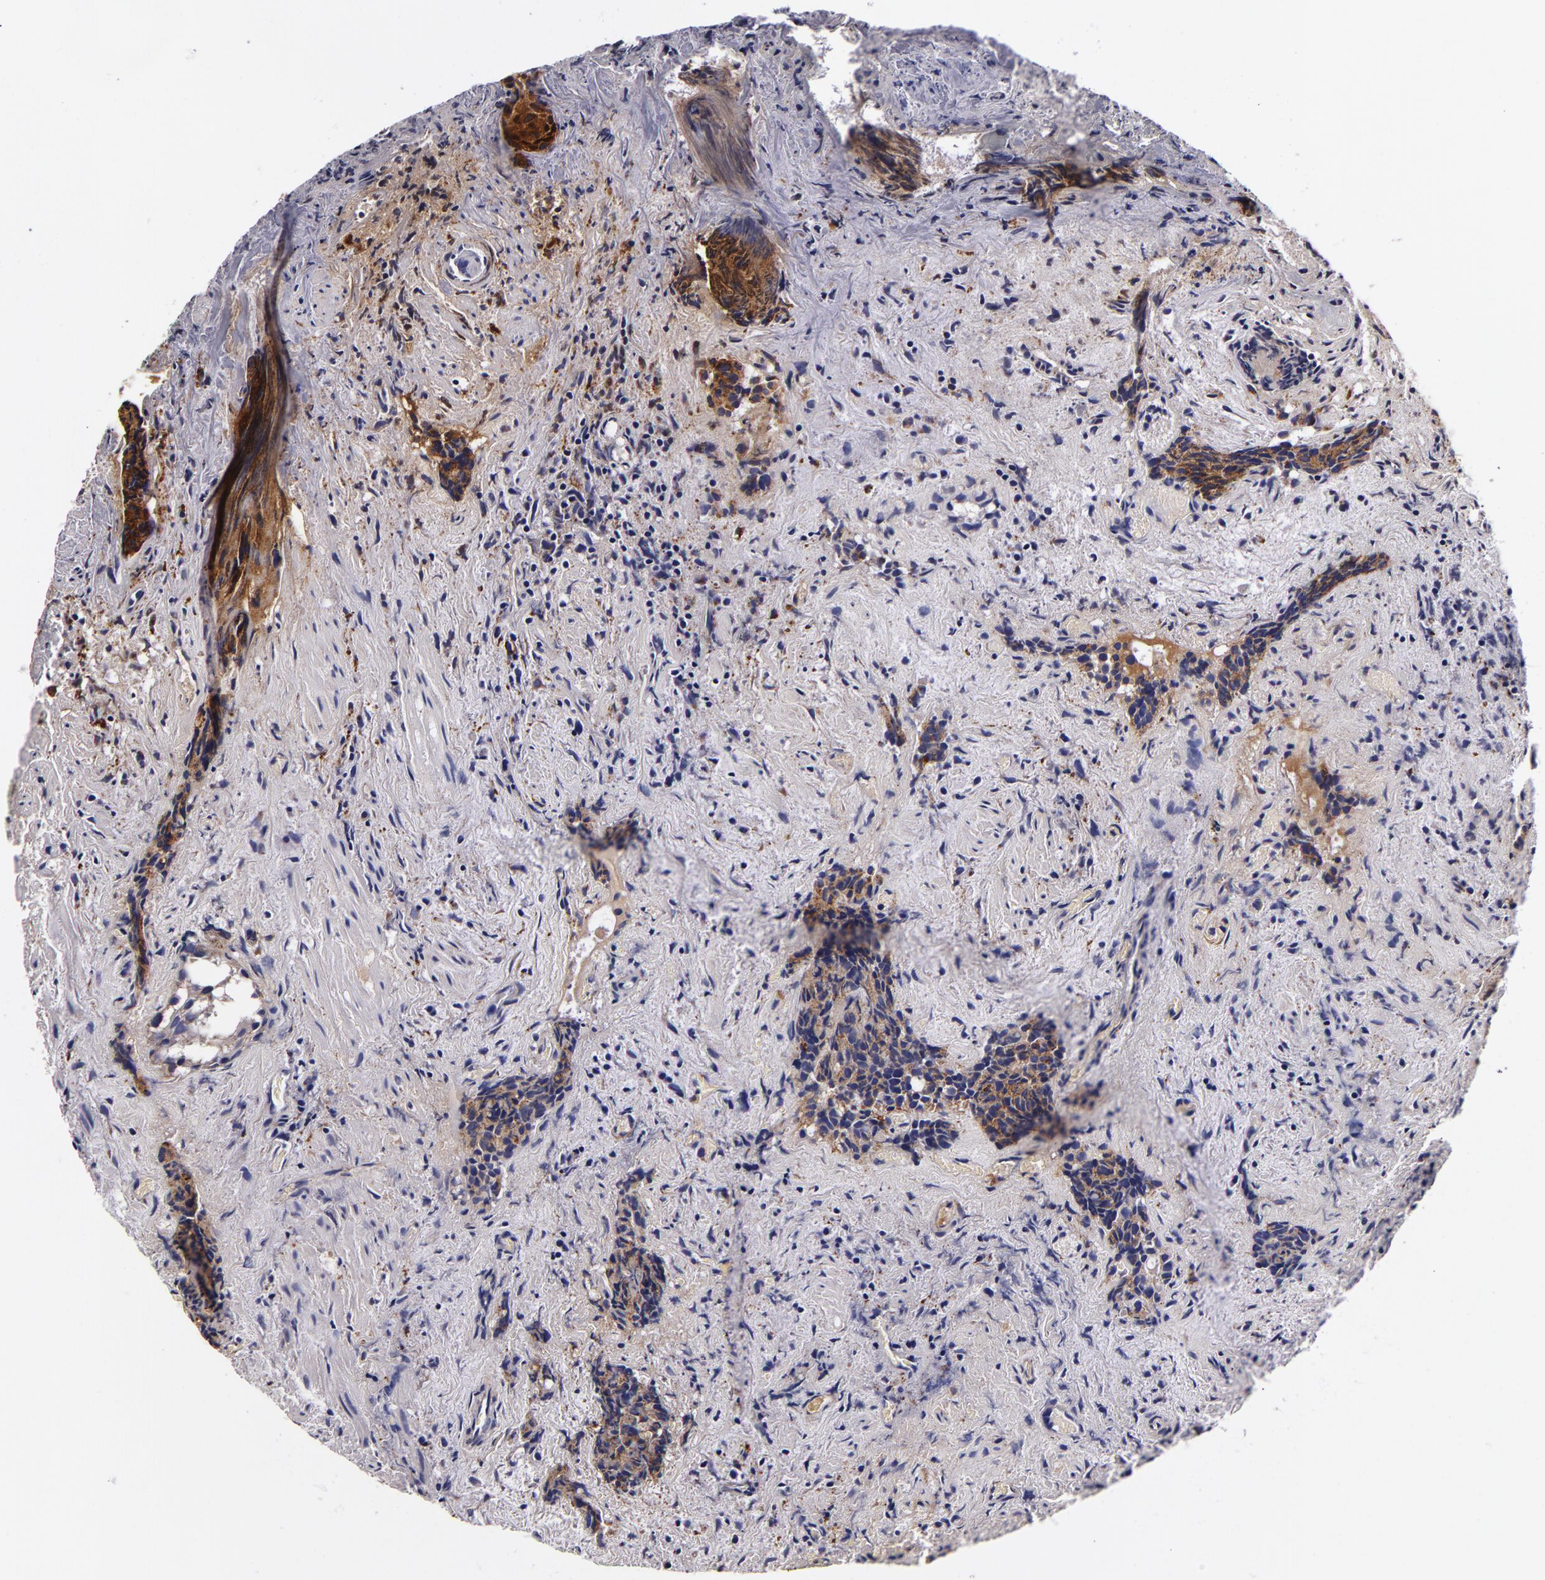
{"staining": {"intensity": "weak", "quantity": ">75%", "location": "cytoplasmic/membranous"}, "tissue": "urothelial cancer", "cell_type": "Tumor cells", "image_type": "cancer", "snomed": [{"axis": "morphology", "description": "Urothelial carcinoma, High grade"}, {"axis": "topography", "description": "Urinary bladder"}], "caption": "DAB (3,3'-diaminobenzidine) immunohistochemical staining of urothelial carcinoma (high-grade) displays weak cytoplasmic/membranous protein expression in approximately >75% of tumor cells. (DAB (3,3'-diaminobenzidine) IHC, brown staining for protein, blue staining for nuclei).", "gene": "LGALS3BP", "patient": {"sex": "female", "age": 78}}